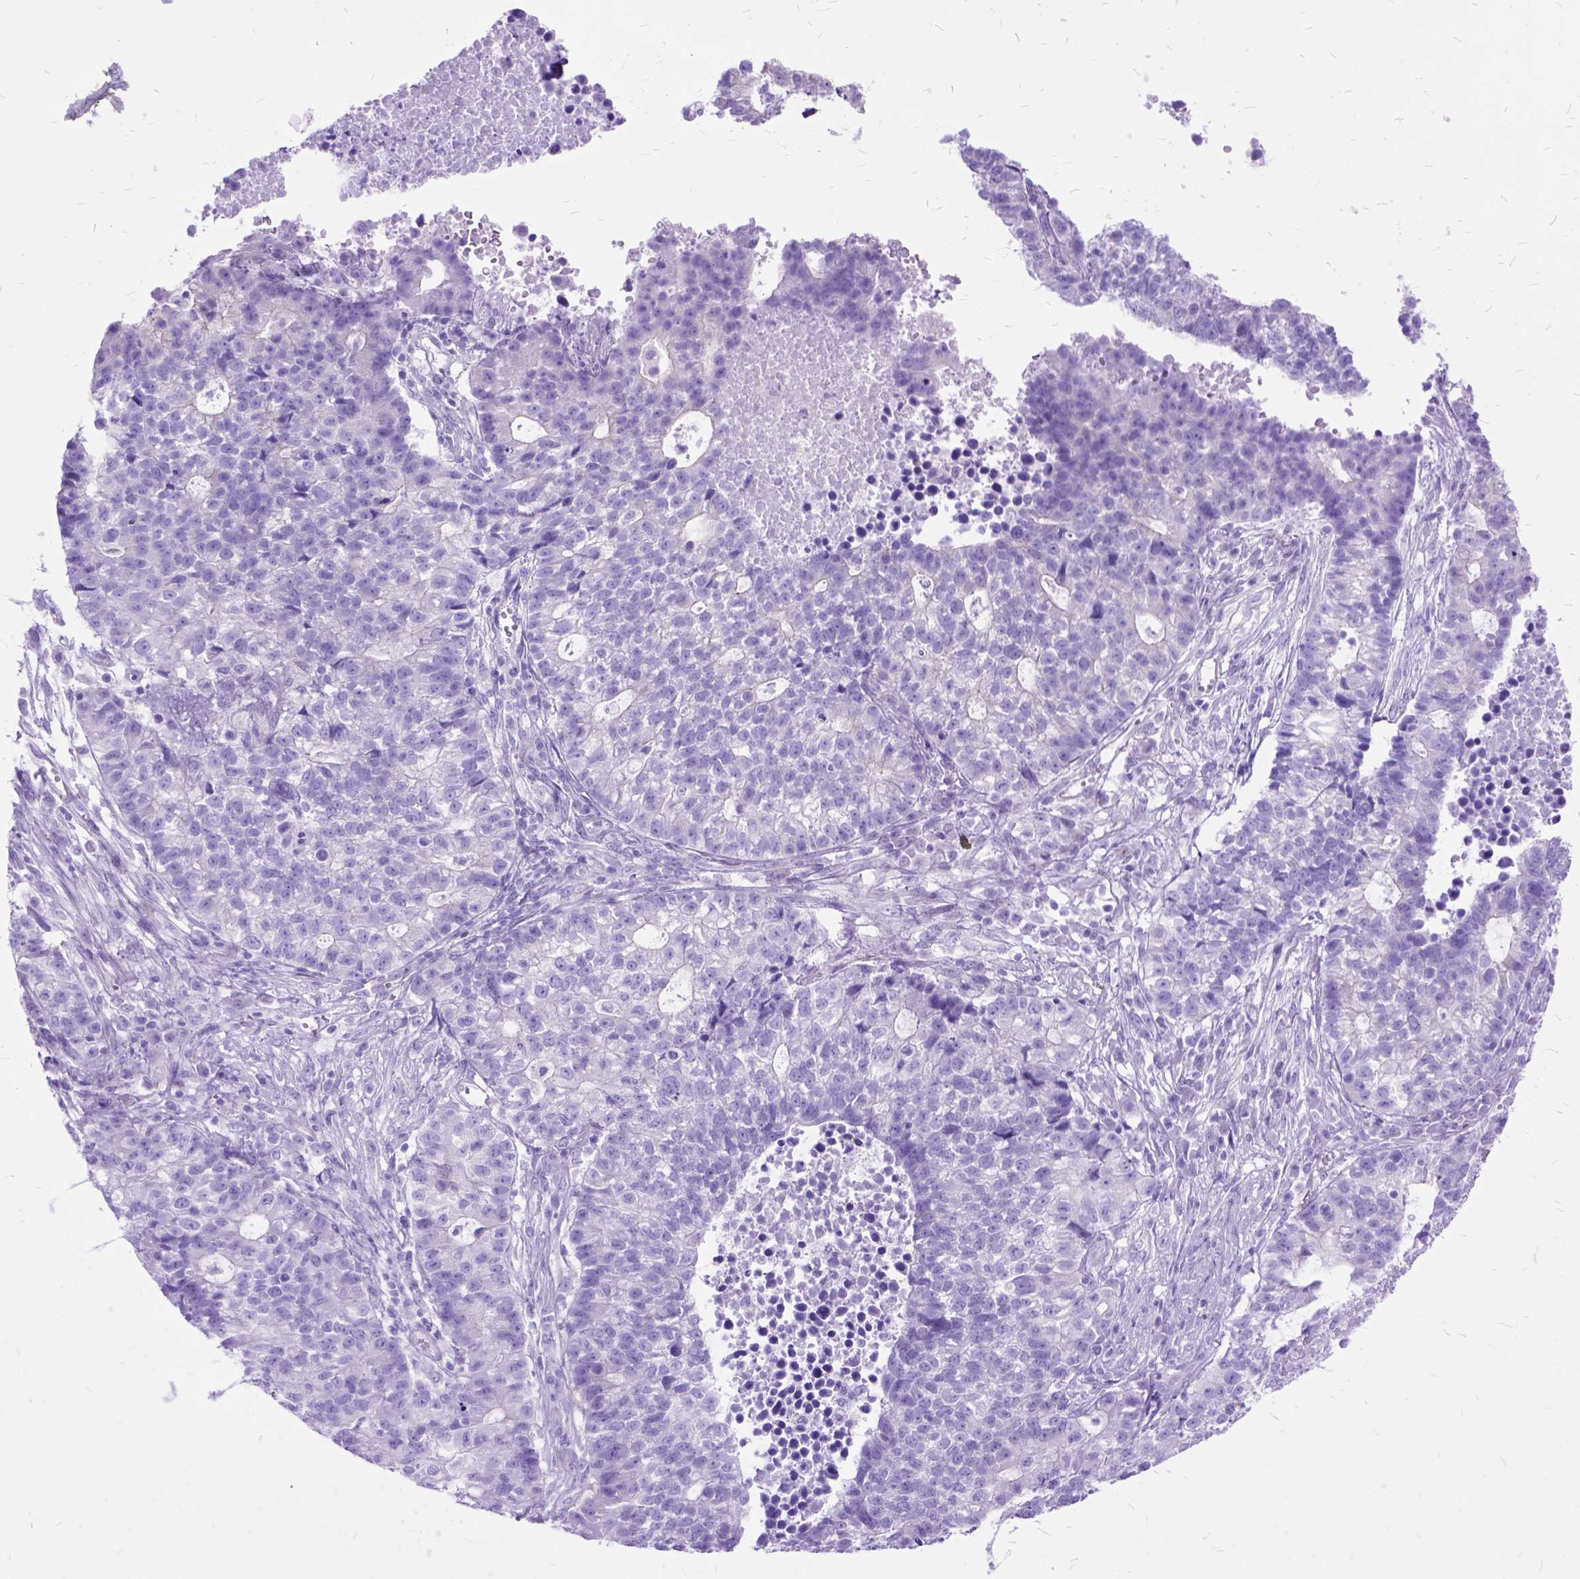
{"staining": {"intensity": "negative", "quantity": "none", "location": "none"}, "tissue": "lung cancer", "cell_type": "Tumor cells", "image_type": "cancer", "snomed": [{"axis": "morphology", "description": "Adenocarcinoma, NOS"}, {"axis": "topography", "description": "Lung"}], "caption": "High power microscopy micrograph of an immunohistochemistry histopathology image of adenocarcinoma (lung), revealing no significant positivity in tumor cells. (Stains: DAB (3,3'-diaminobenzidine) immunohistochemistry with hematoxylin counter stain, Microscopy: brightfield microscopy at high magnification).", "gene": "DNAH2", "patient": {"sex": "male", "age": 57}}